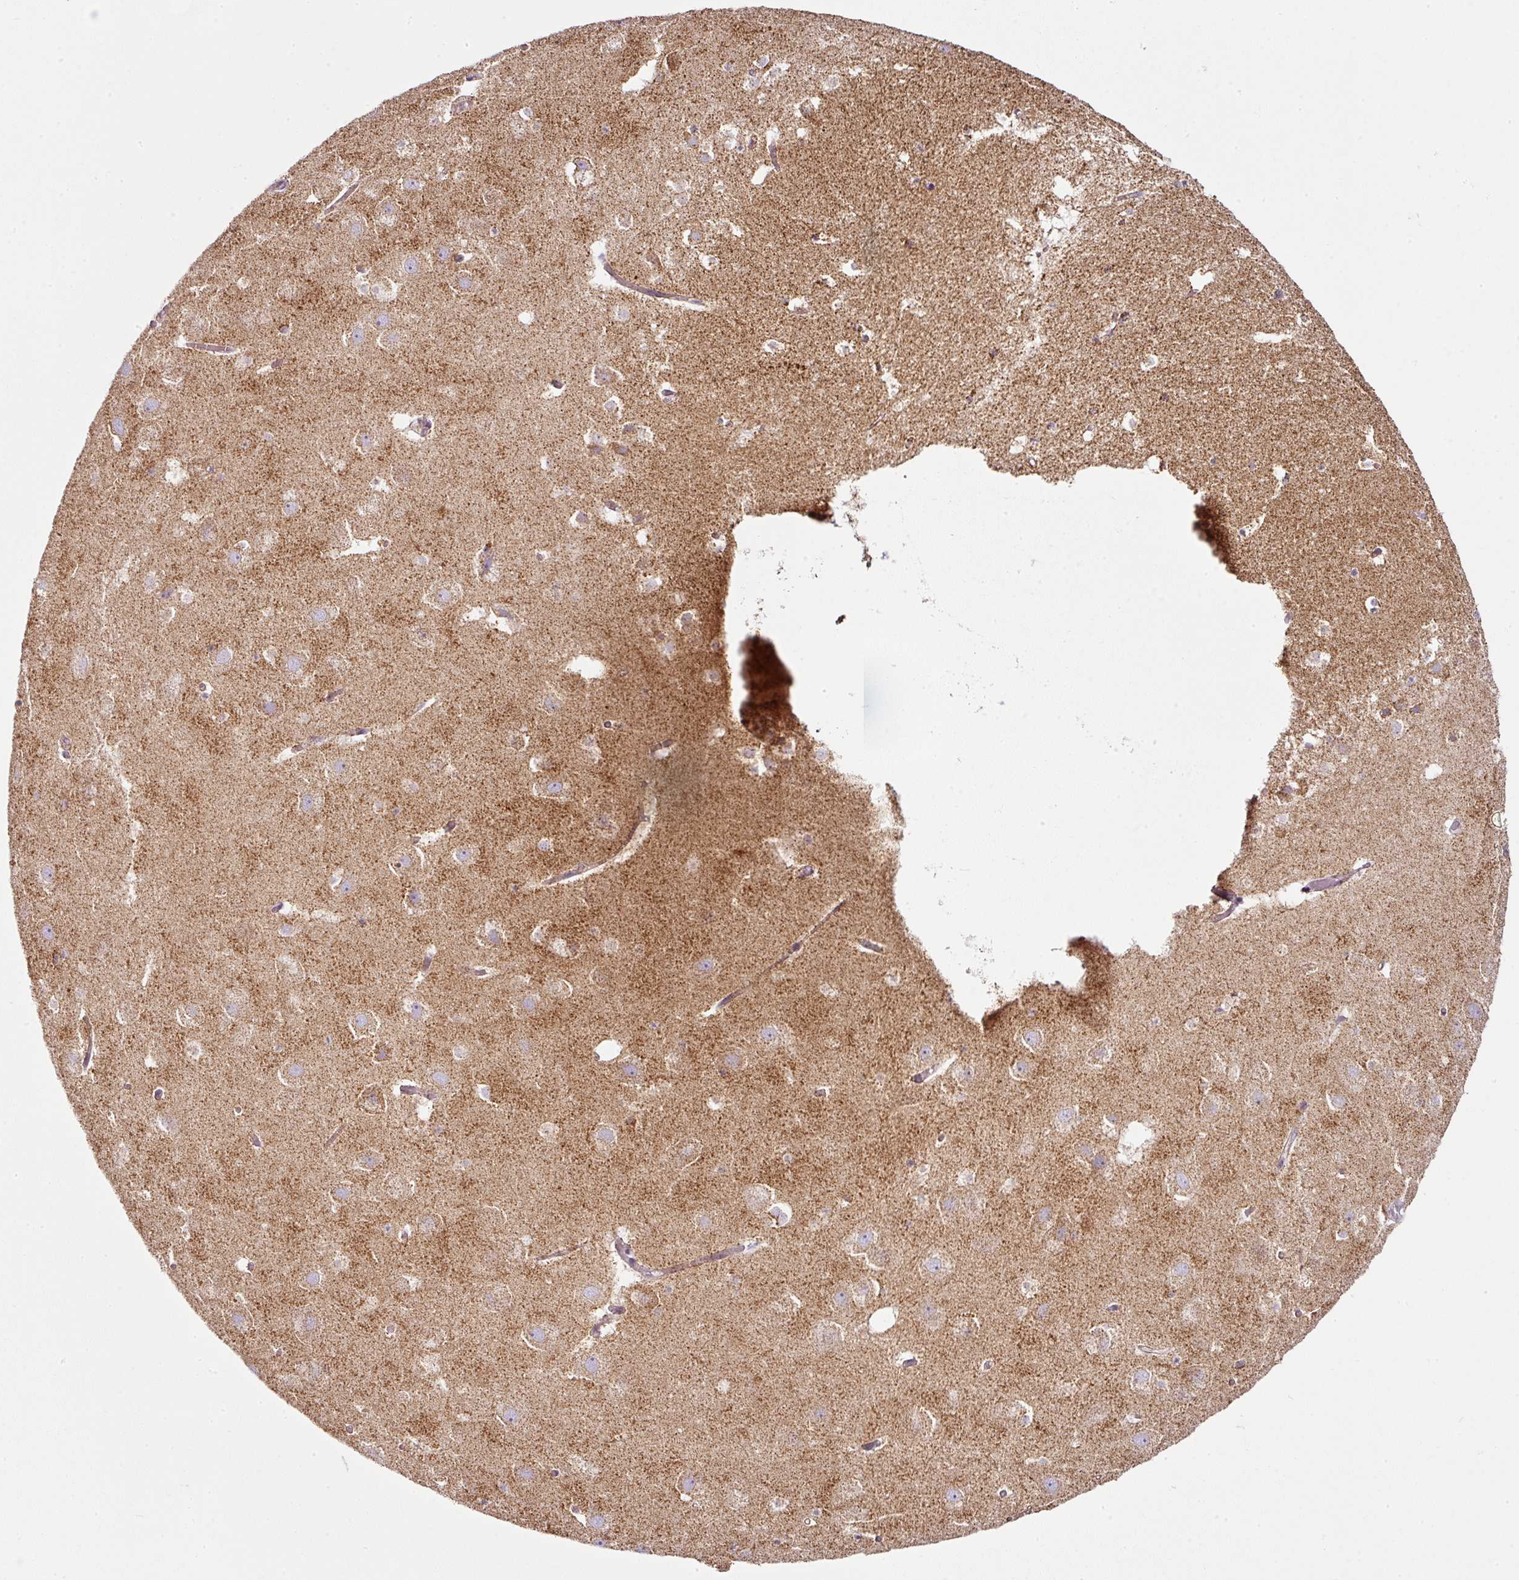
{"staining": {"intensity": "moderate", "quantity": "<25%", "location": "cytoplasmic/membranous"}, "tissue": "hippocampus", "cell_type": "Glial cells", "image_type": "normal", "snomed": [{"axis": "morphology", "description": "Normal tissue, NOS"}, {"axis": "topography", "description": "Hippocampus"}], "caption": "Moderate cytoplasmic/membranous protein expression is appreciated in approximately <25% of glial cells in hippocampus. (brown staining indicates protein expression, while blue staining denotes nuclei).", "gene": "SDHA", "patient": {"sex": "female", "age": 52}}